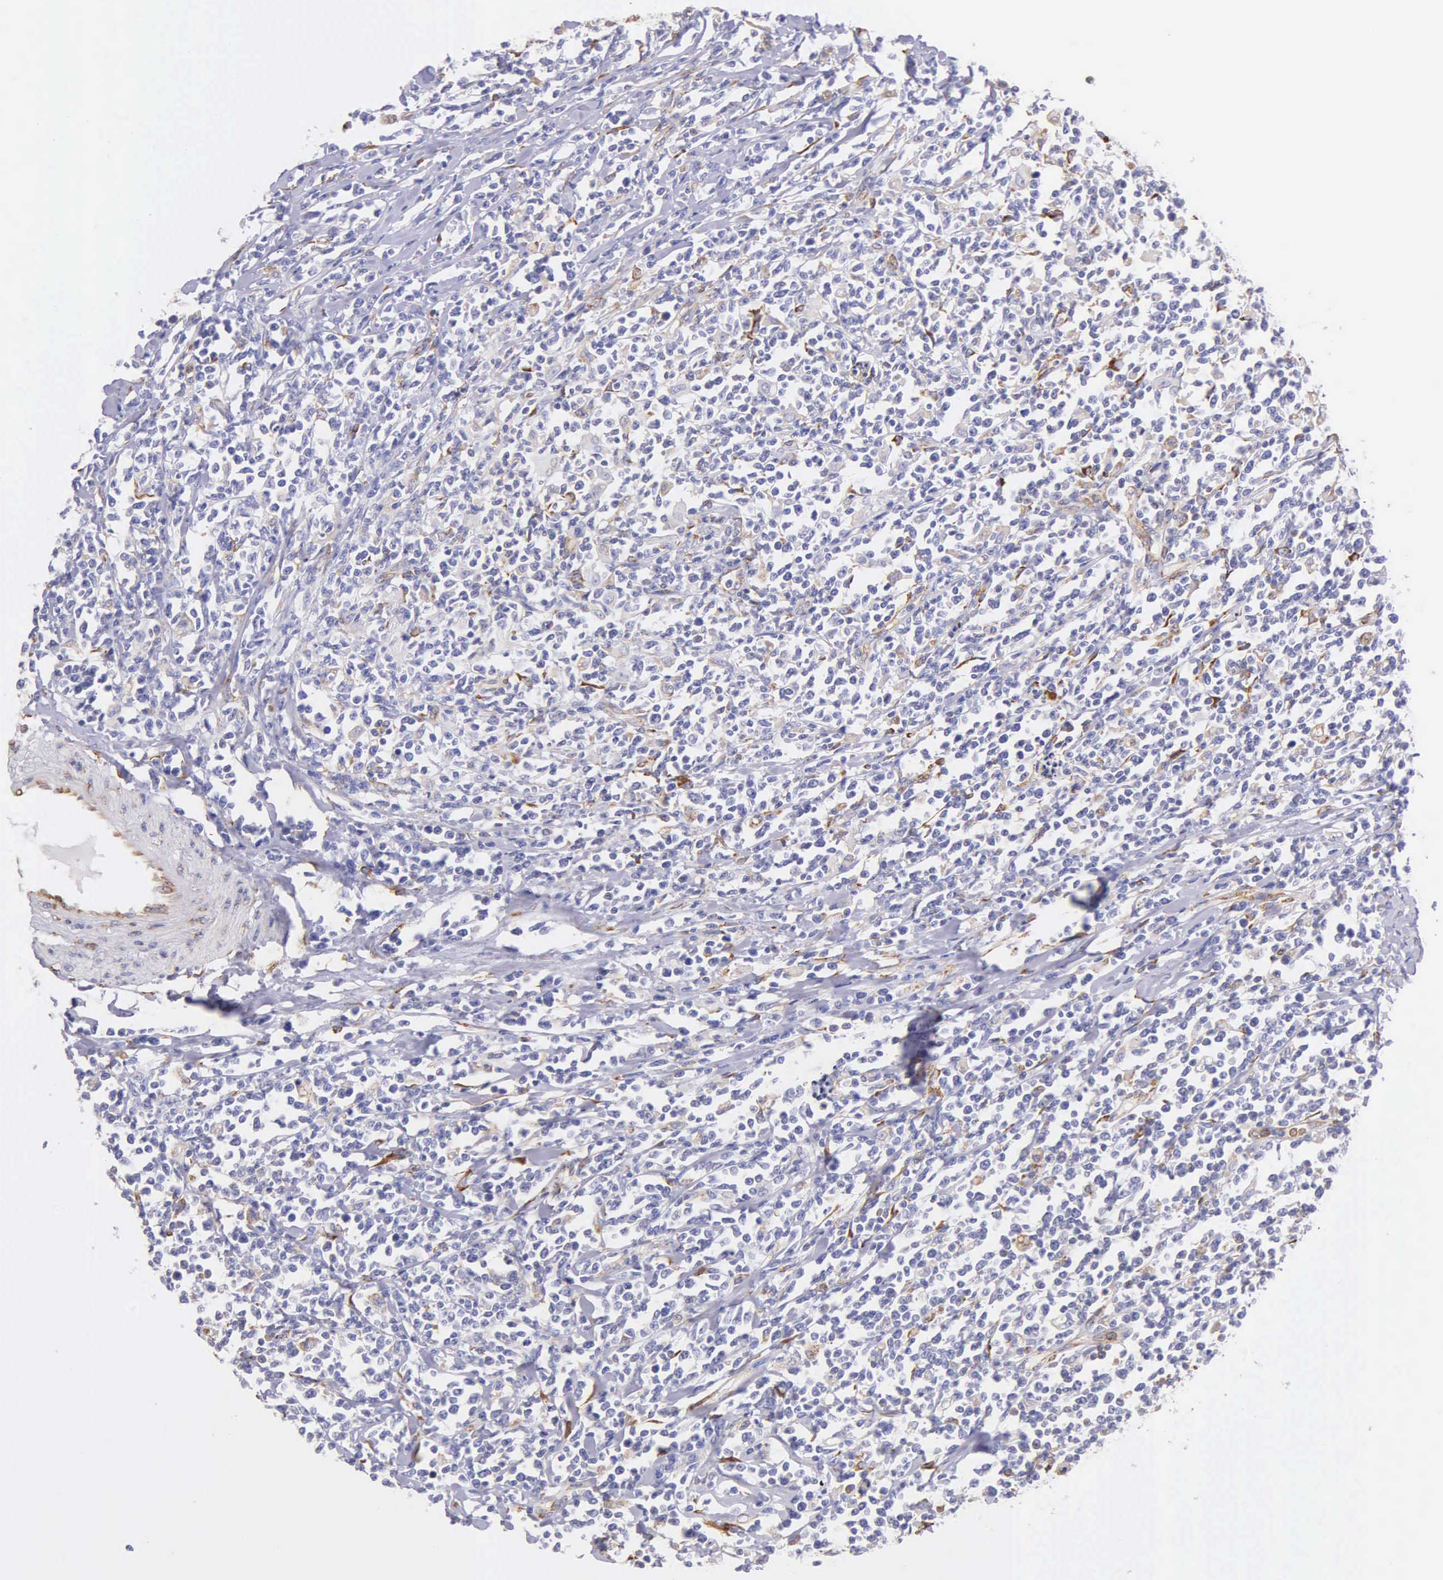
{"staining": {"intensity": "weak", "quantity": "<25%", "location": "cytoplasmic/membranous"}, "tissue": "lymphoma", "cell_type": "Tumor cells", "image_type": "cancer", "snomed": [{"axis": "morphology", "description": "Malignant lymphoma, non-Hodgkin's type, High grade"}, {"axis": "topography", "description": "Colon"}], "caption": "This is an immunohistochemistry photomicrograph of human high-grade malignant lymphoma, non-Hodgkin's type. There is no staining in tumor cells.", "gene": "CKAP4", "patient": {"sex": "male", "age": 82}}